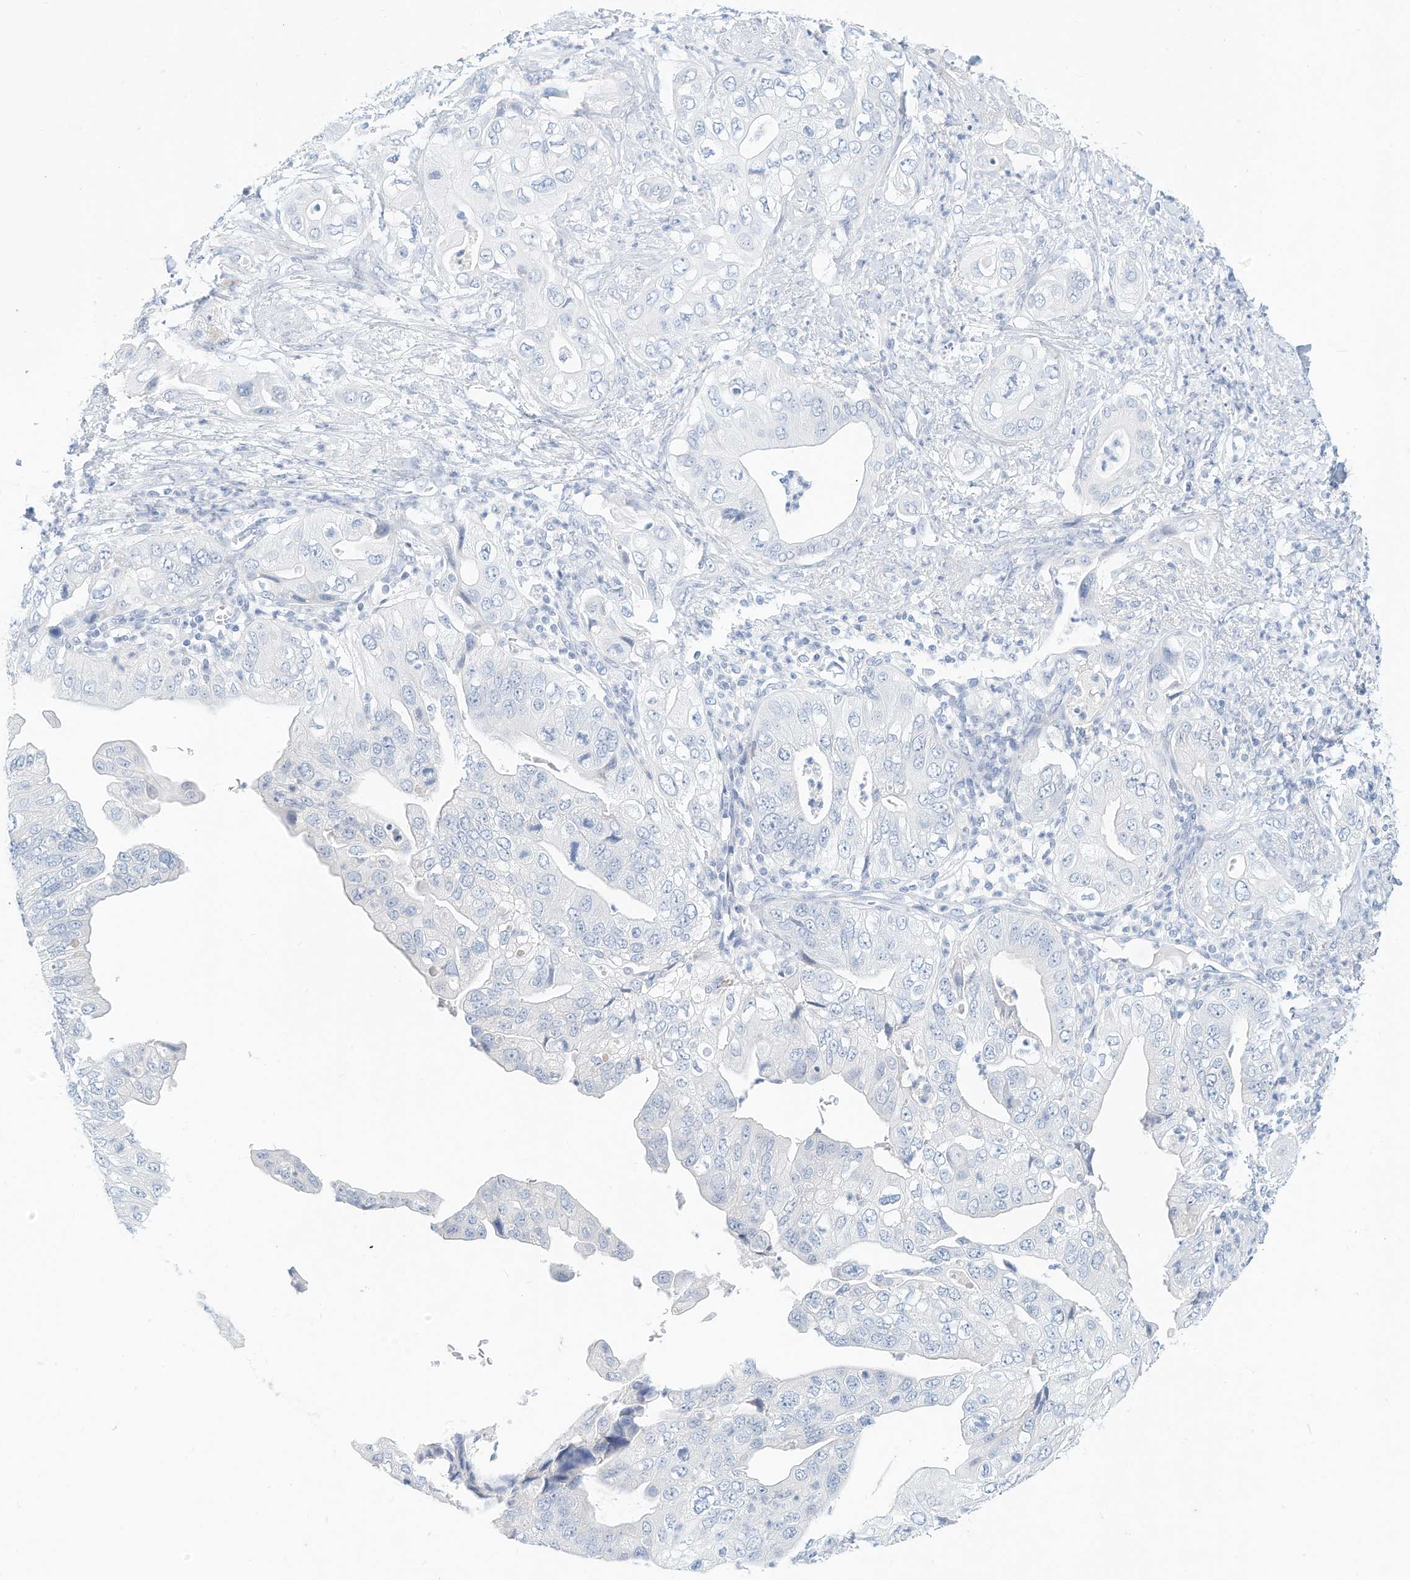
{"staining": {"intensity": "negative", "quantity": "none", "location": "none"}, "tissue": "pancreatic cancer", "cell_type": "Tumor cells", "image_type": "cancer", "snomed": [{"axis": "morphology", "description": "Adenocarcinoma, NOS"}, {"axis": "topography", "description": "Pancreas"}], "caption": "An IHC image of pancreatic cancer is shown. There is no staining in tumor cells of pancreatic cancer.", "gene": "SPOCD1", "patient": {"sex": "female", "age": 78}}